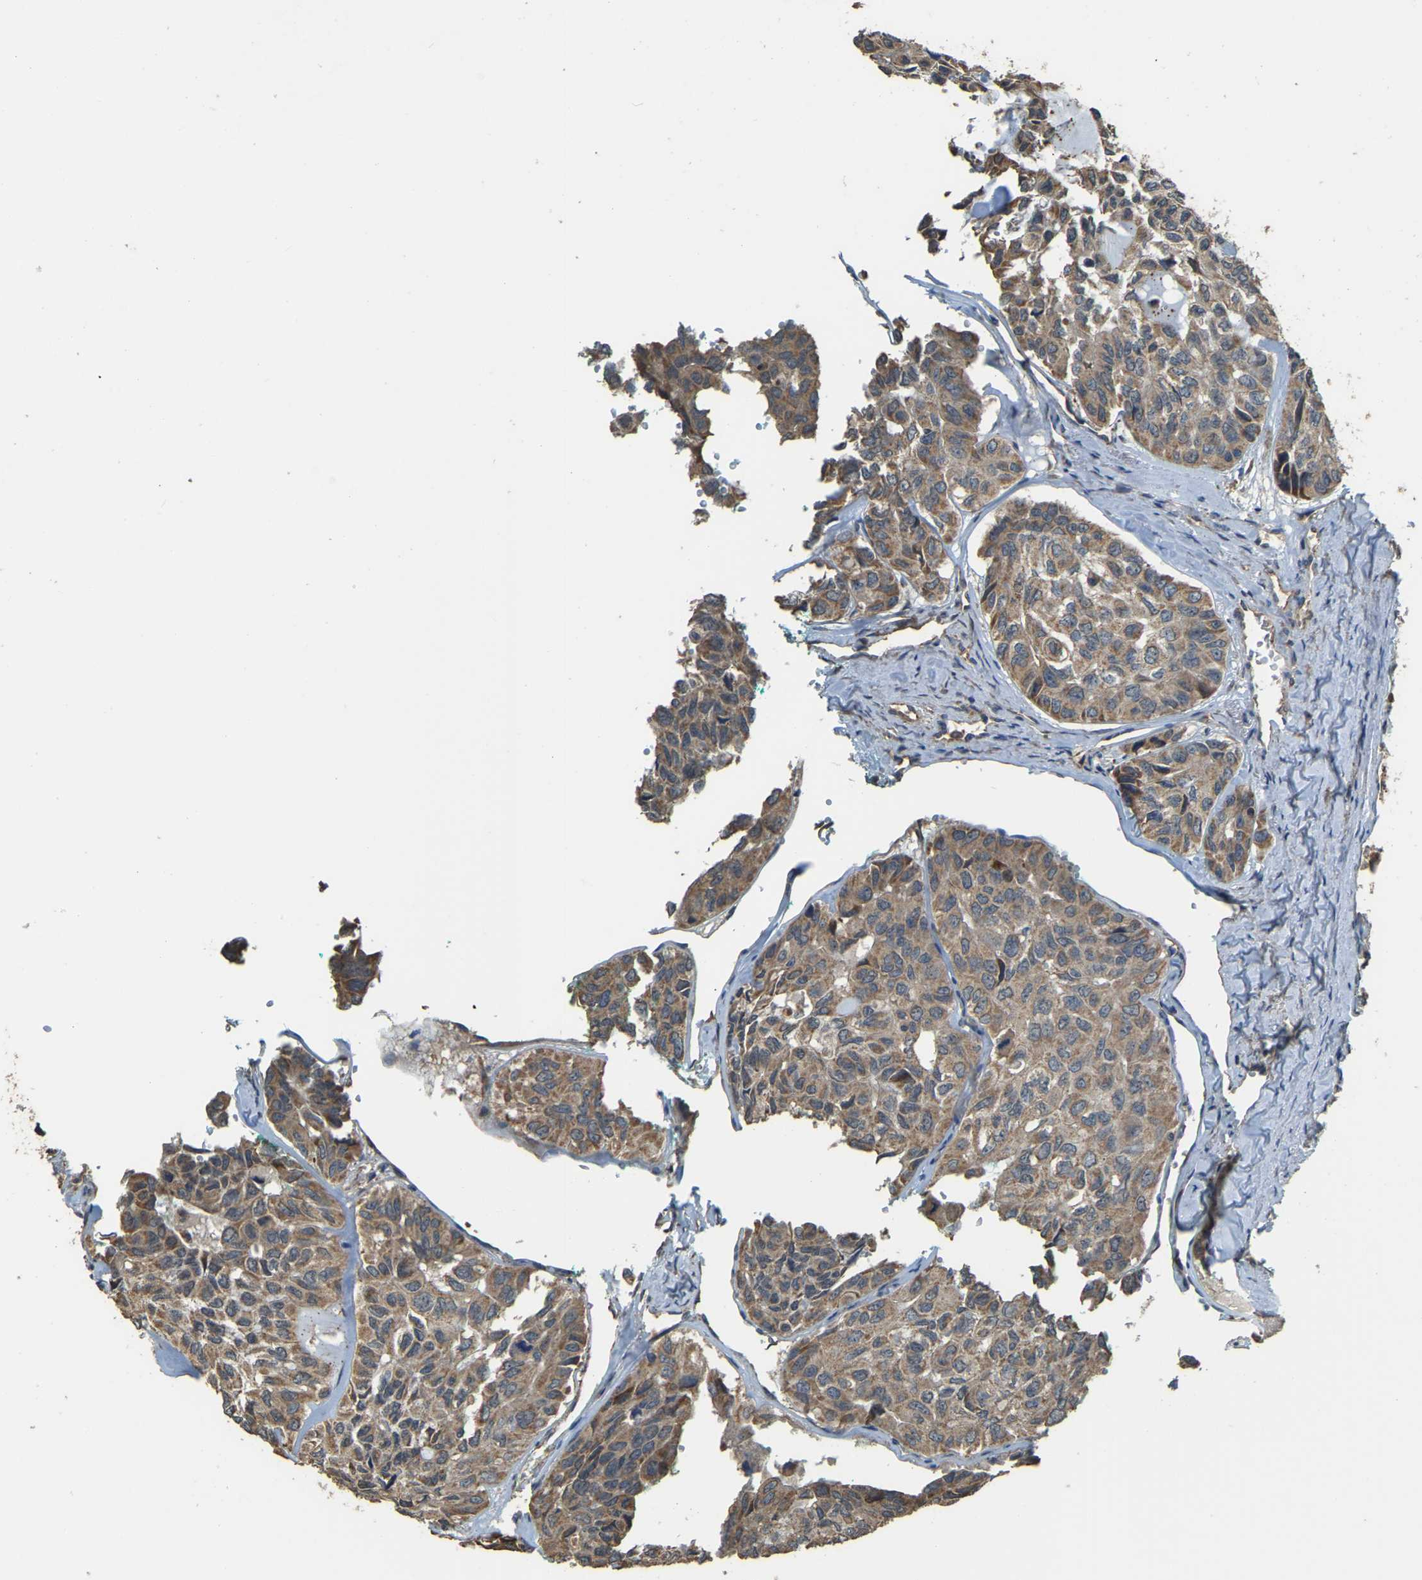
{"staining": {"intensity": "moderate", "quantity": ">75%", "location": "cytoplasmic/membranous"}, "tissue": "head and neck cancer", "cell_type": "Tumor cells", "image_type": "cancer", "snomed": [{"axis": "morphology", "description": "Adenocarcinoma, NOS"}, {"axis": "topography", "description": "Salivary gland, NOS"}, {"axis": "topography", "description": "Head-Neck"}], "caption": "A brown stain highlights moderate cytoplasmic/membranous staining of a protein in head and neck adenocarcinoma tumor cells.", "gene": "GNG2", "patient": {"sex": "female", "age": 76}}